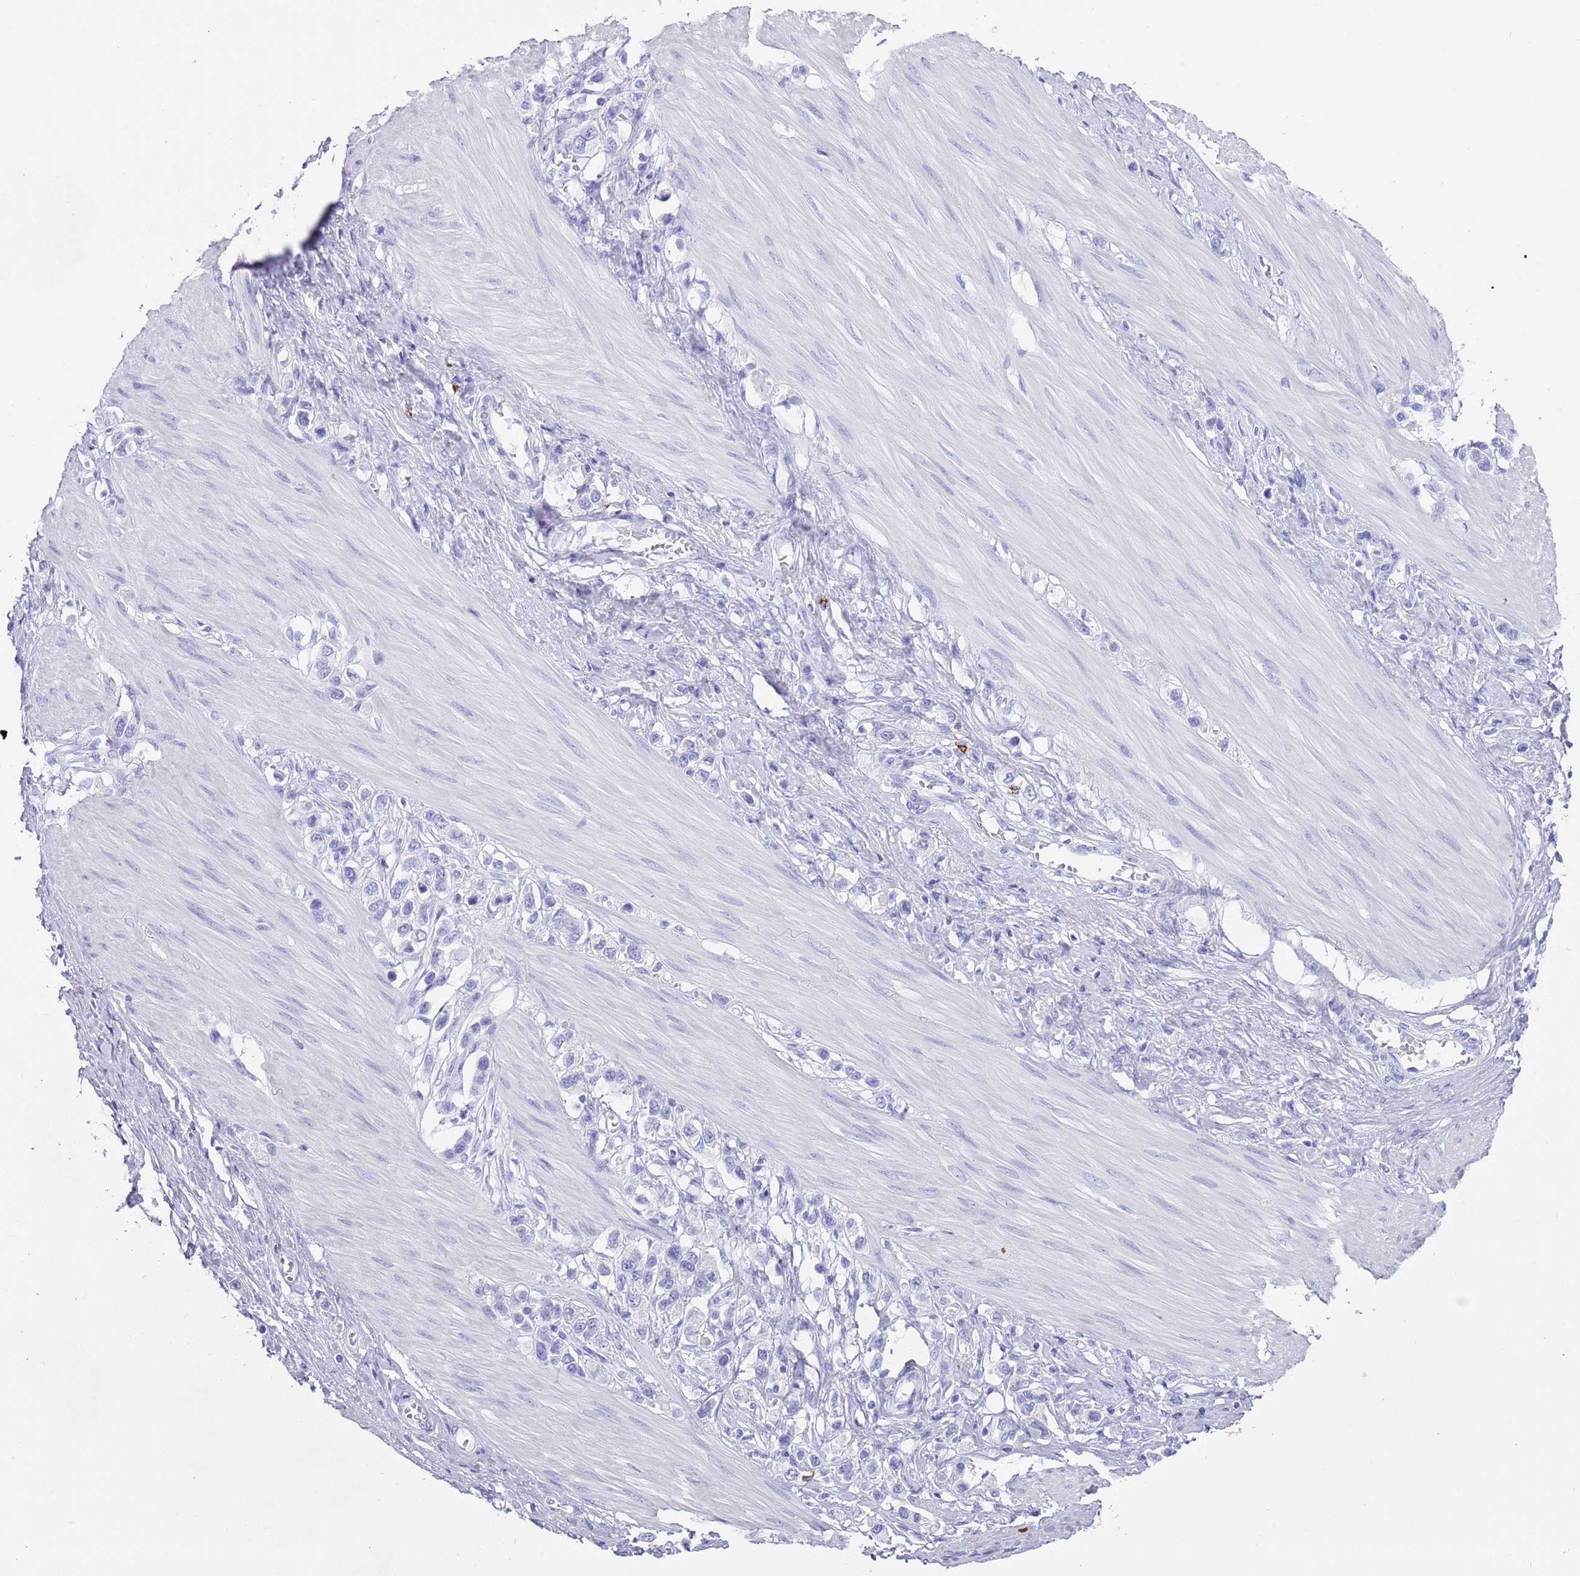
{"staining": {"intensity": "negative", "quantity": "none", "location": "none"}, "tissue": "stomach cancer", "cell_type": "Tumor cells", "image_type": "cancer", "snomed": [{"axis": "morphology", "description": "Adenocarcinoma, NOS"}, {"axis": "topography", "description": "Stomach"}], "caption": "An immunohistochemistry (IHC) image of stomach cancer is shown. There is no staining in tumor cells of stomach cancer. (DAB (3,3'-diaminobenzidine) immunohistochemistry visualized using brightfield microscopy, high magnification).", "gene": "MYADML2", "patient": {"sex": "female", "age": 65}}